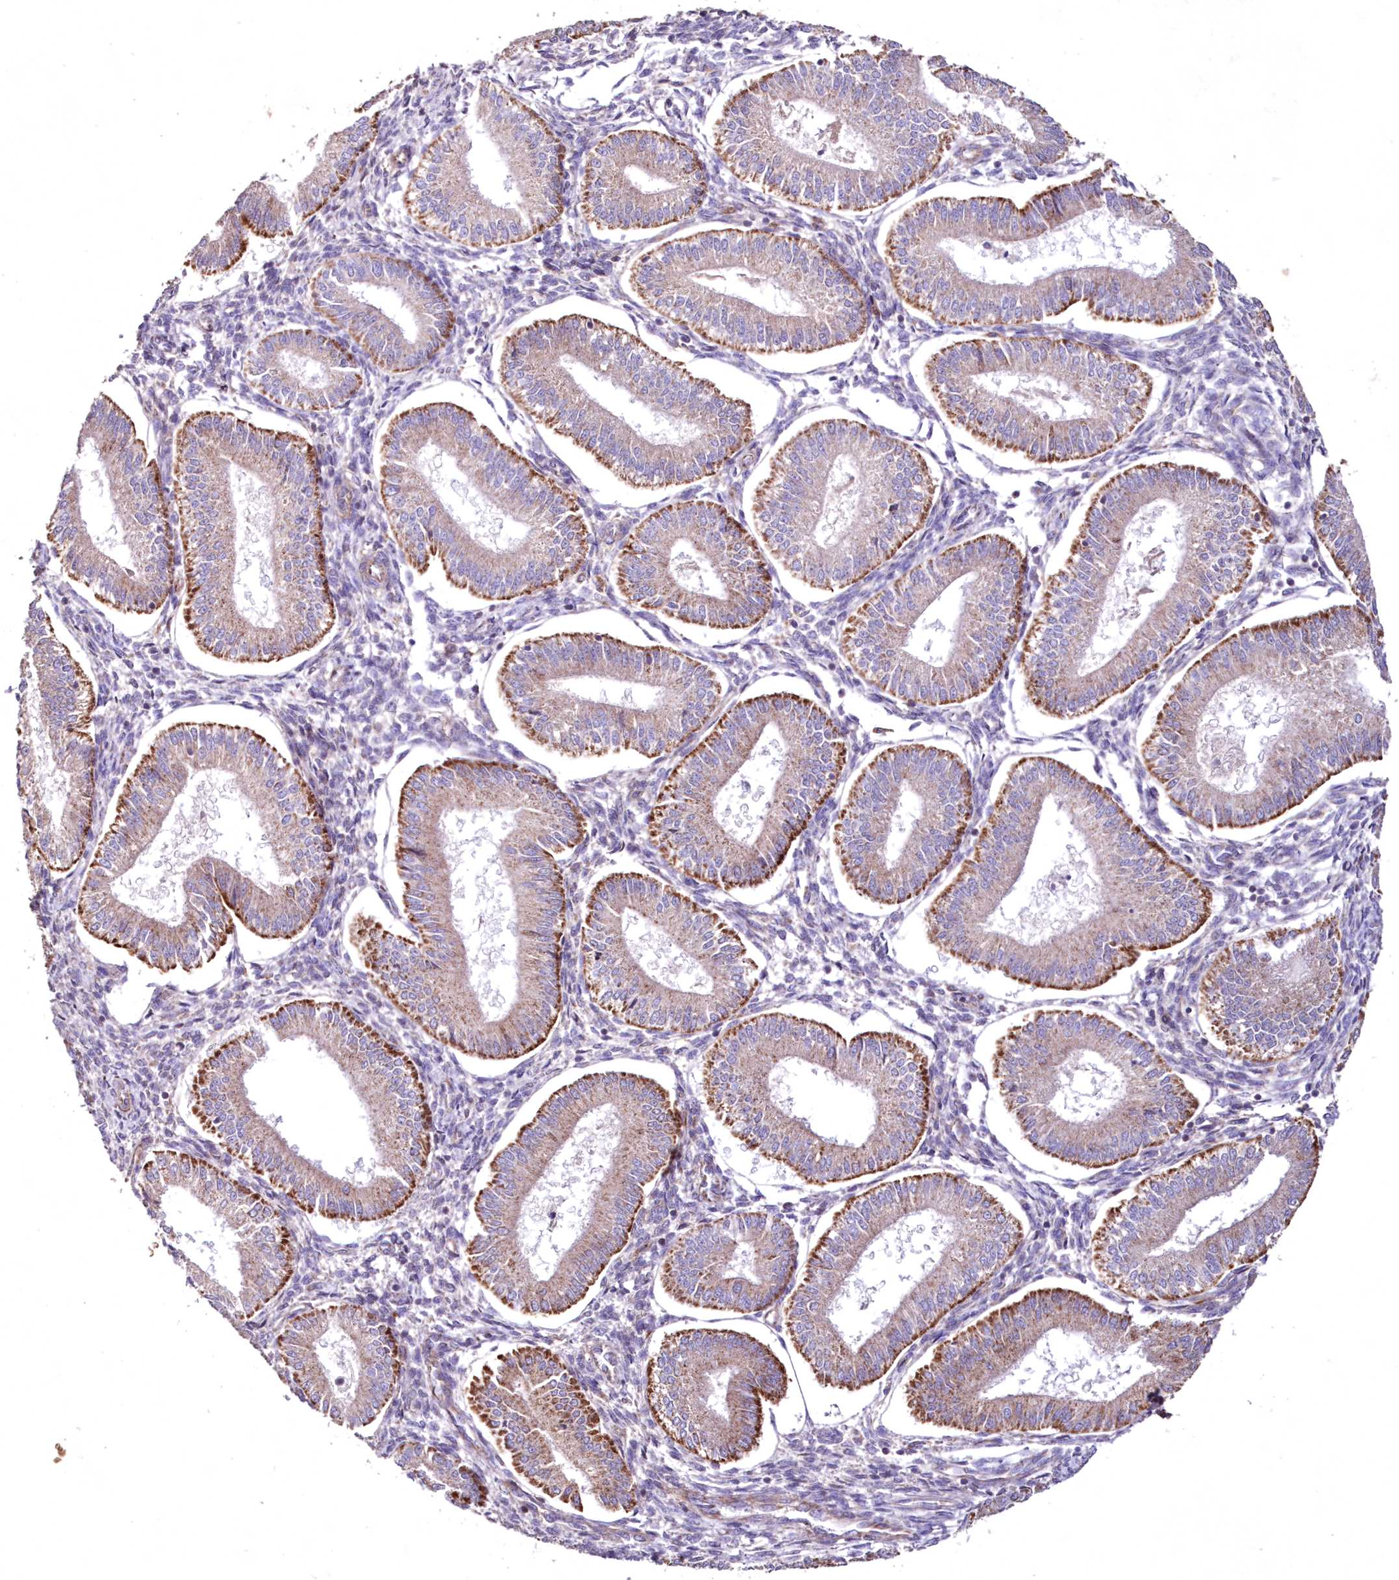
{"staining": {"intensity": "weak", "quantity": "<25%", "location": "cytoplasmic/membranous"}, "tissue": "endometrium", "cell_type": "Cells in endometrial stroma", "image_type": "normal", "snomed": [{"axis": "morphology", "description": "Normal tissue, NOS"}, {"axis": "topography", "description": "Endometrium"}], "caption": "Micrograph shows no protein positivity in cells in endometrial stroma of unremarkable endometrium. Nuclei are stained in blue.", "gene": "HADHB", "patient": {"sex": "female", "age": 39}}